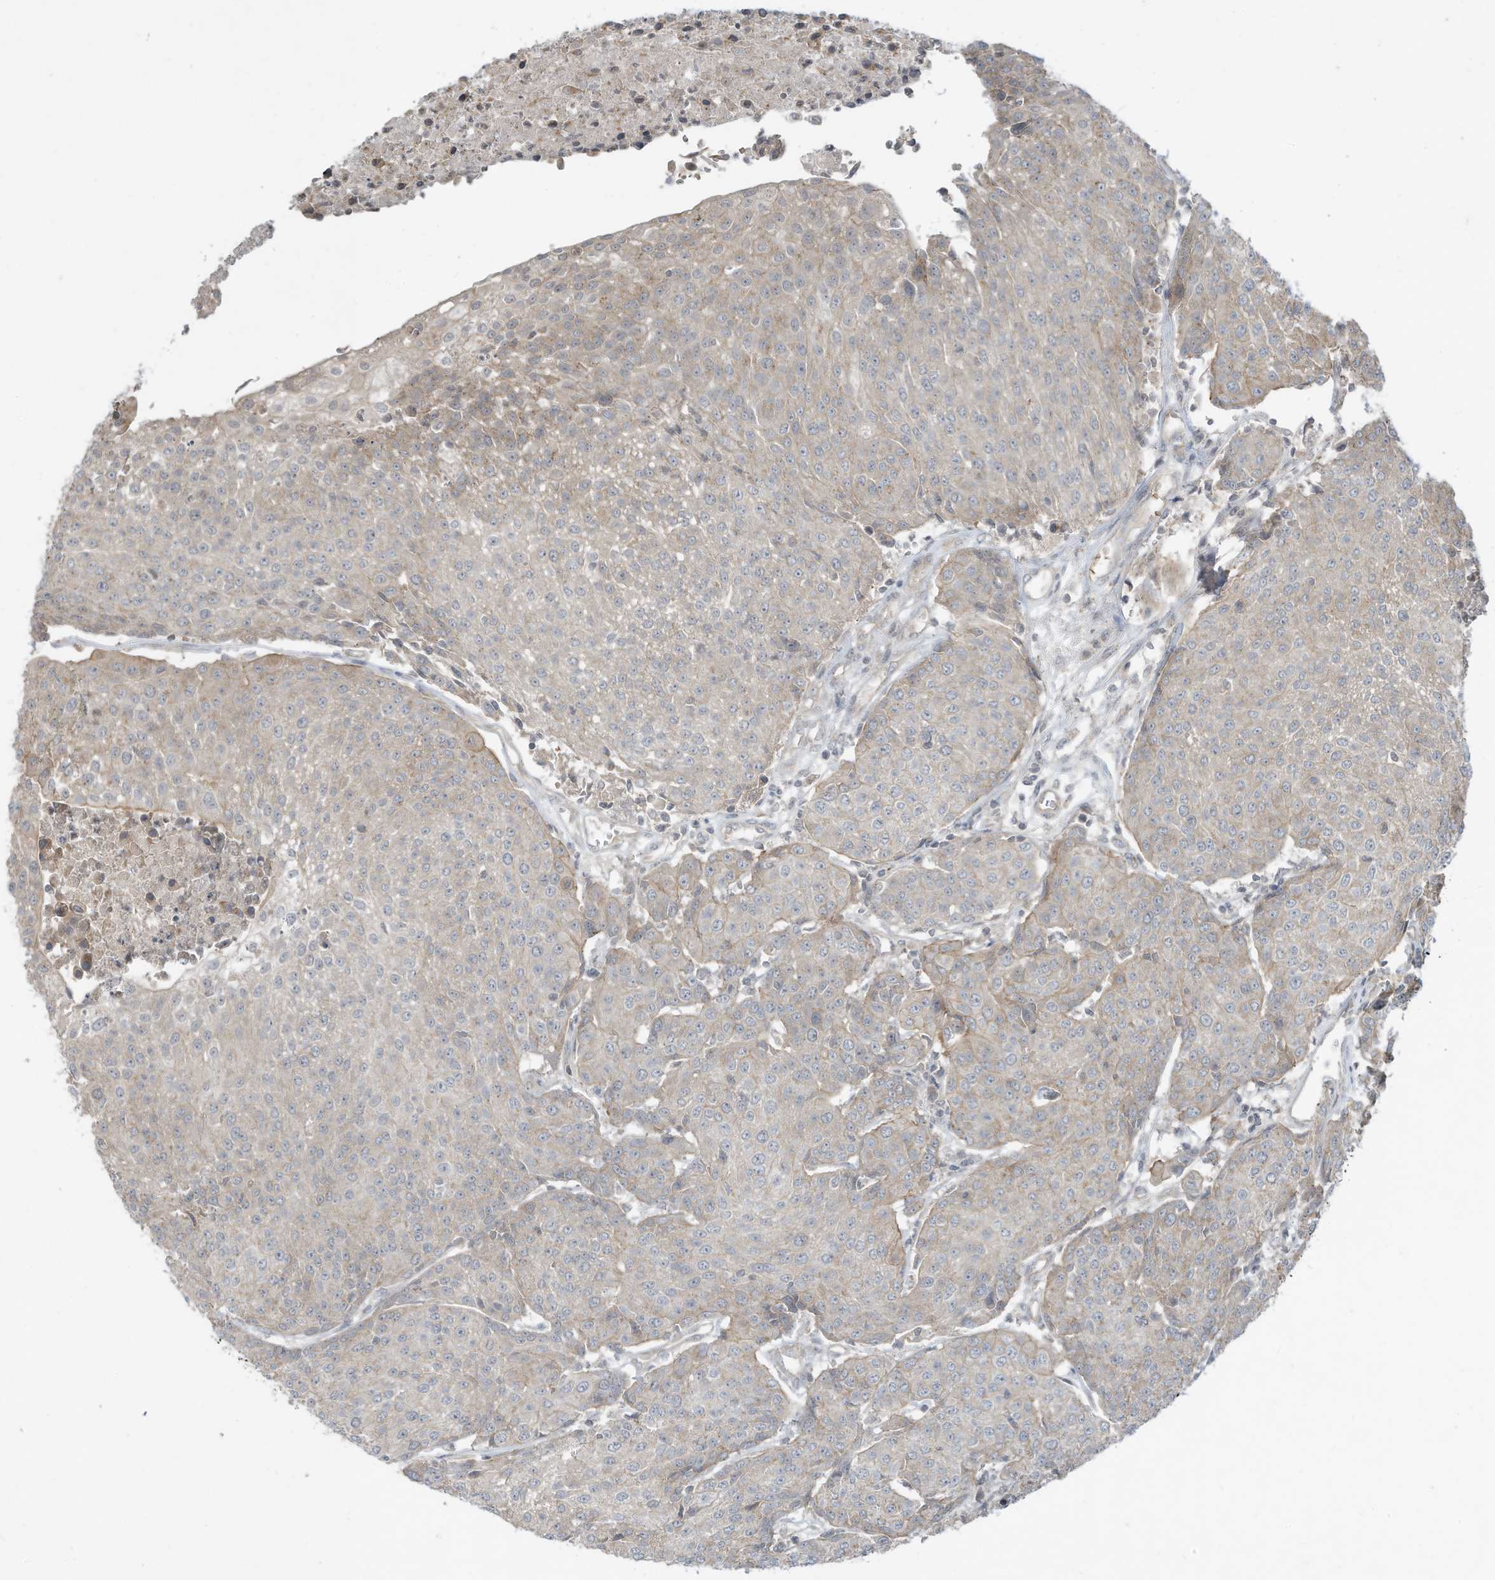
{"staining": {"intensity": "weak", "quantity": "<25%", "location": "cytoplasmic/membranous"}, "tissue": "urothelial cancer", "cell_type": "Tumor cells", "image_type": "cancer", "snomed": [{"axis": "morphology", "description": "Urothelial carcinoma, High grade"}, {"axis": "topography", "description": "Urinary bladder"}], "caption": "The immunohistochemistry photomicrograph has no significant expression in tumor cells of urothelial cancer tissue.", "gene": "MATN2", "patient": {"sex": "female", "age": 85}}